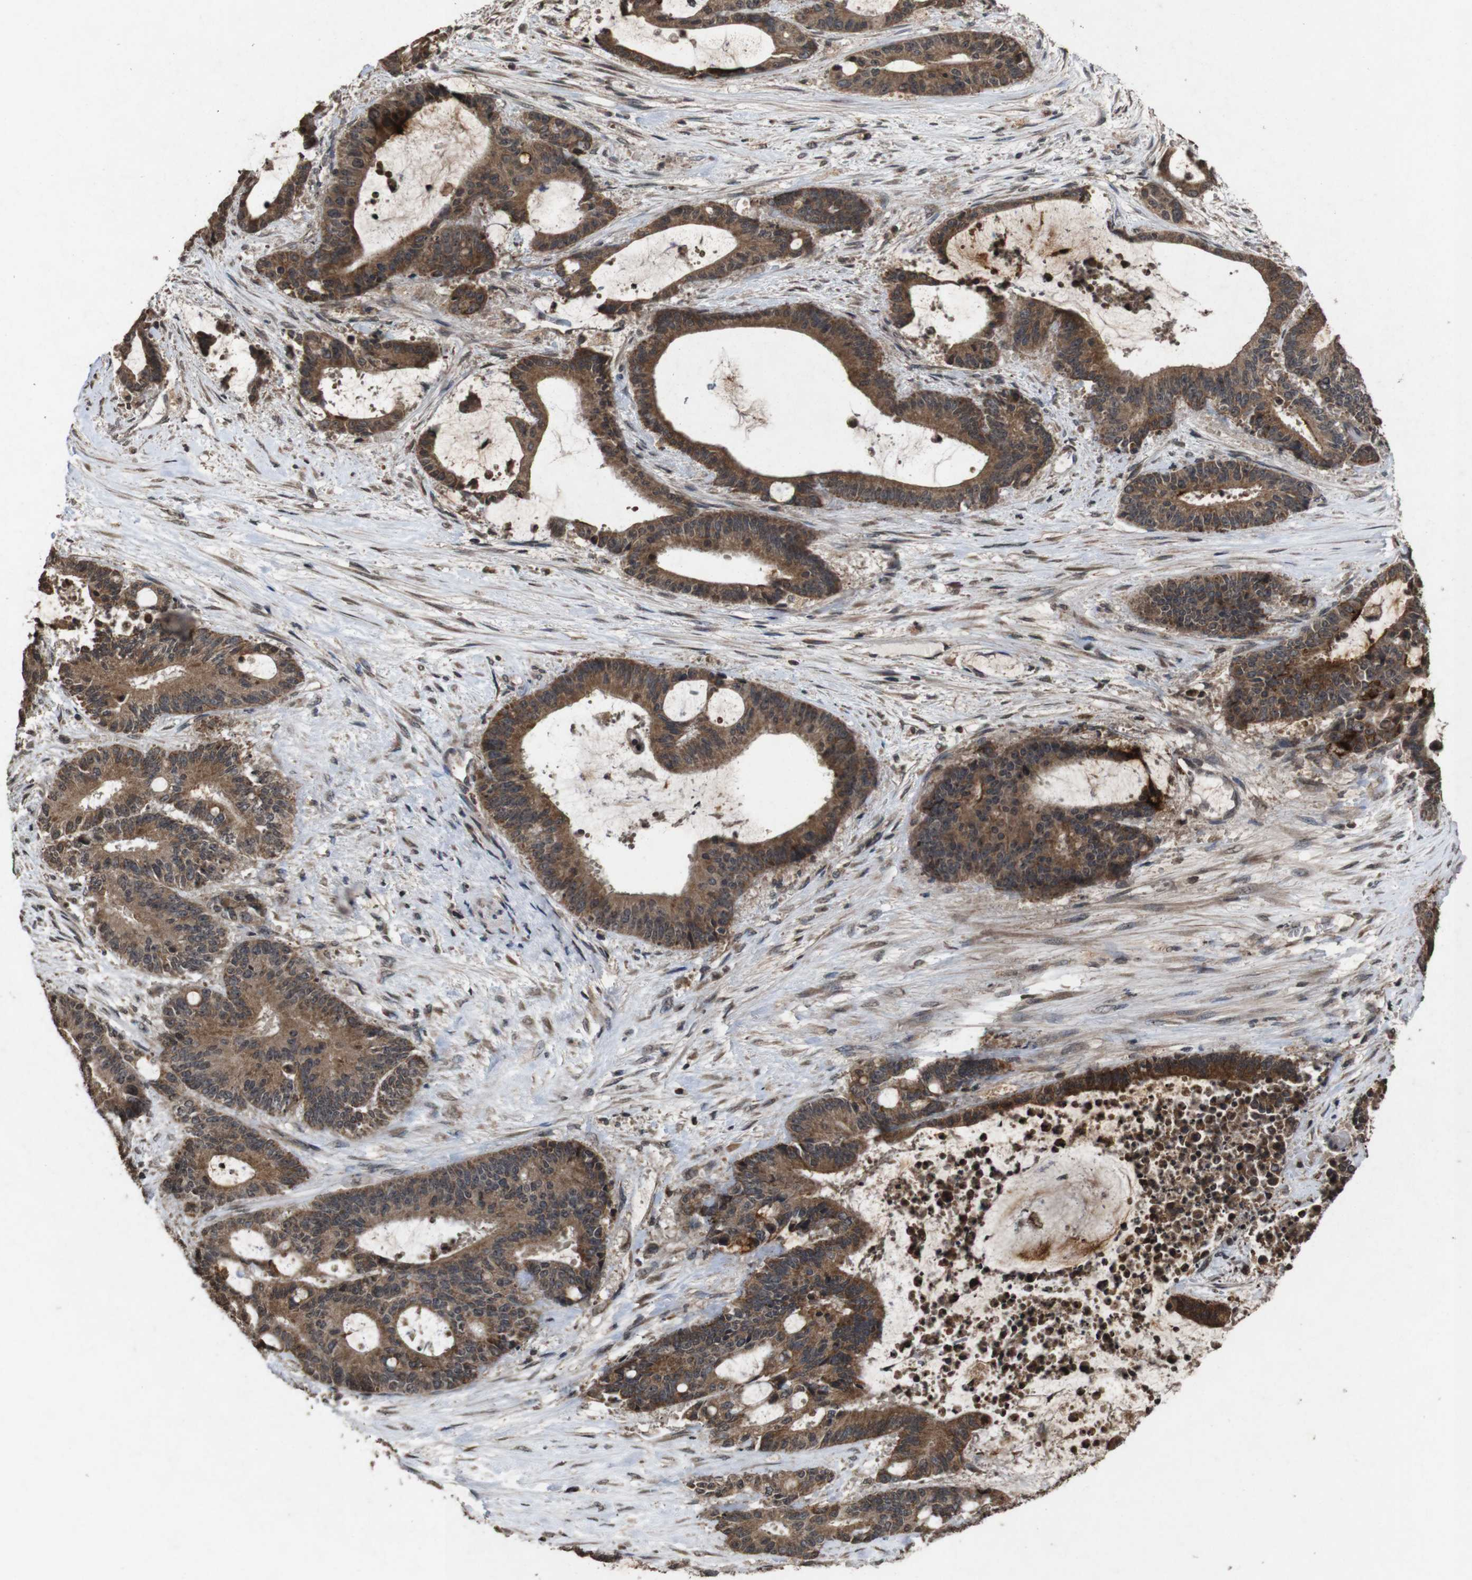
{"staining": {"intensity": "strong", "quantity": ">75%", "location": "cytoplasmic/membranous"}, "tissue": "liver cancer", "cell_type": "Tumor cells", "image_type": "cancer", "snomed": [{"axis": "morphology", "description": "Normal tissue, NOS"}, {"axis": "morphology", "description": "Cholangiocarcinoma"}, {"axis": "topography", "description": "Liver"}, {"axis": "topography", "description": "Peripheral nerve tissue"}], "caption": "Protein staining displays strong cytoplasmic/membranous positivity in approximately >75% of tumor cells in liver cholangiocarcinoma.", "gene": "SORL1", "patient": {"sex": "female", "age": 73}}